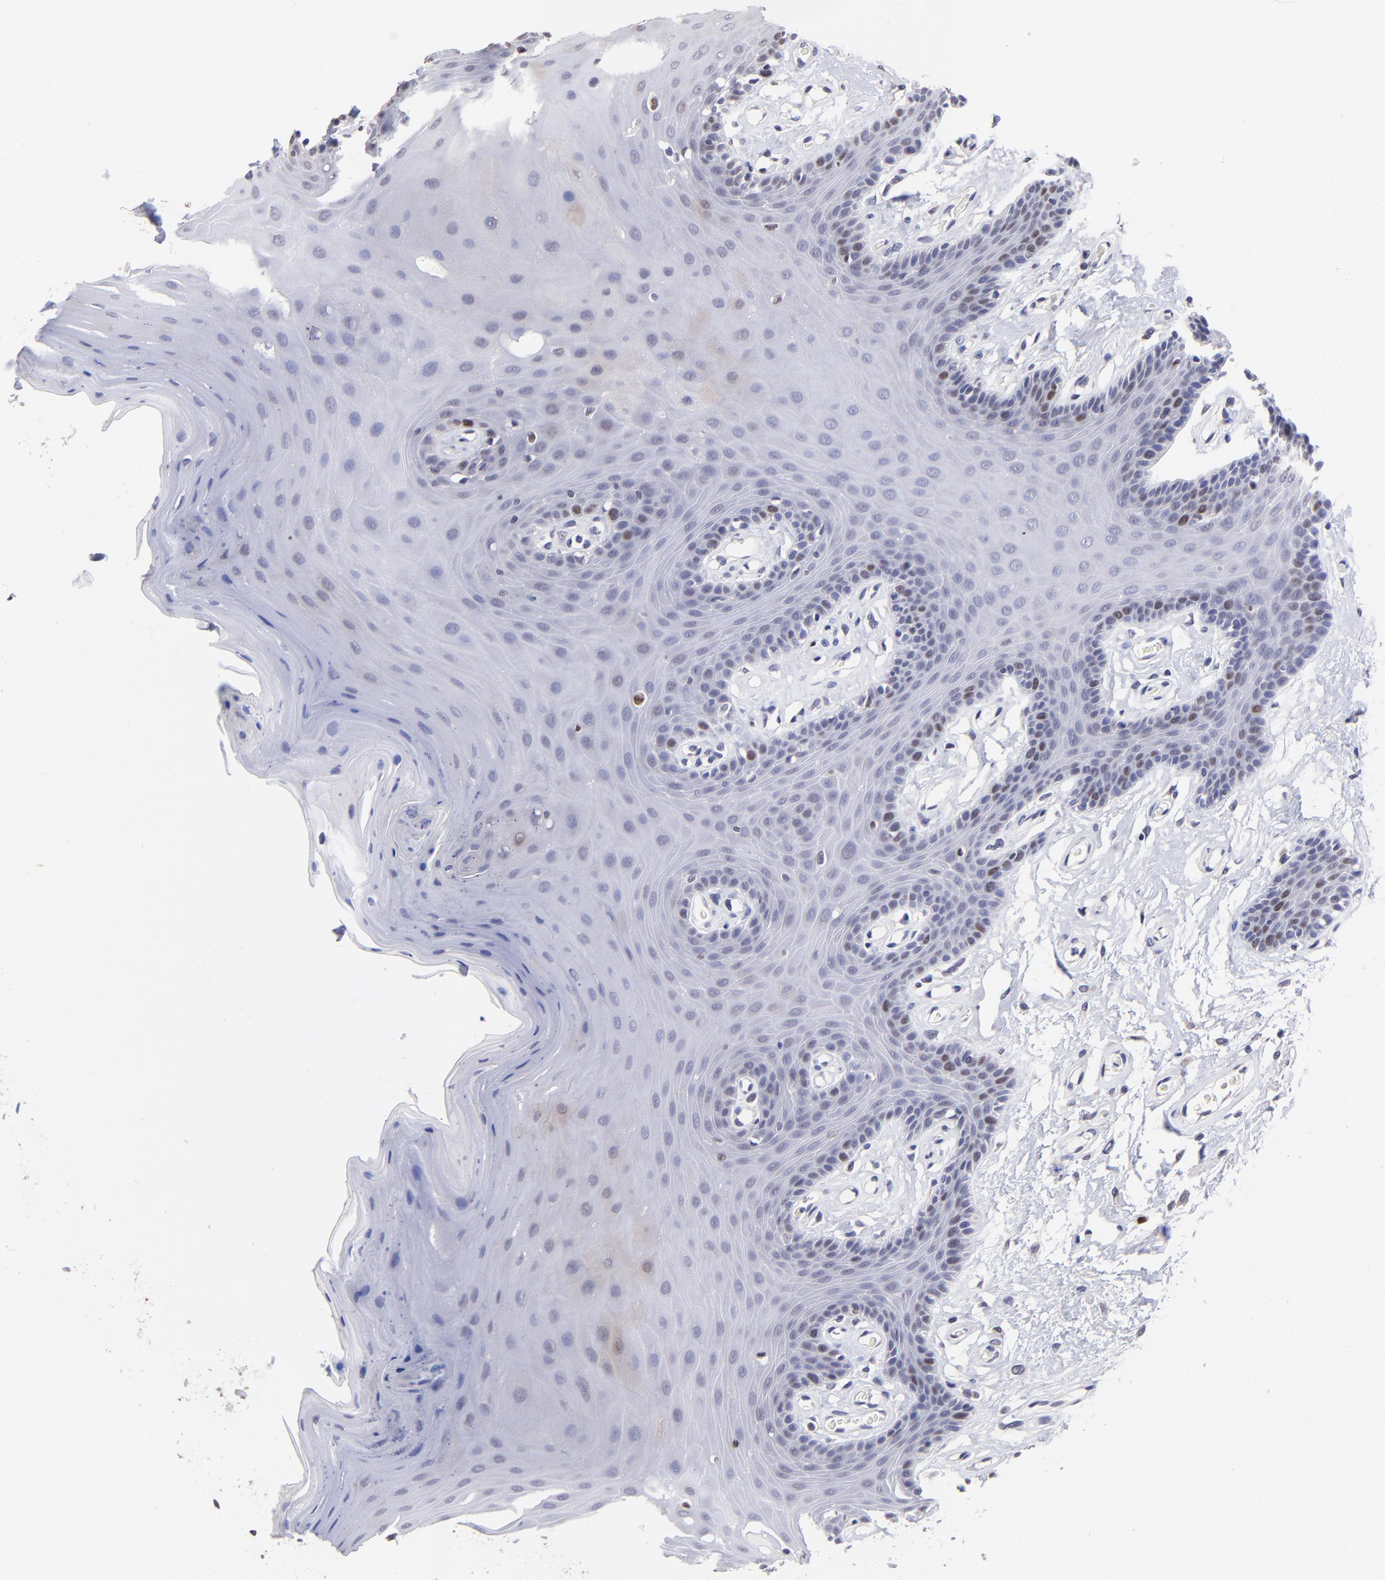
{"staining": {"intensity": "moderate", "quantity": "<25%", "location": "nuclear"}, "tissue": "oral mucosa", "cell_type": "Squamous epithelial cells", "image_type": "normal", "snomed": [{"axis": "morphology", "description": "Normal tissue, NOS"}, {"axis": "morphology", "description": "Squamous cell carcinoma, NOS"}, {"axis": "topography", "description": "Skeletal muscle"}, {"axis": "topography", "description": "Oral tissue"}, {"axis": "topography", "description": "Head-Neck"}], "caption": "Oral mucosa was stained to show a protein in brown. There is low levels of moderate nuclear expression in approximately <25% of squamous epithelial cells.", "gene": "DNMT1", "patient": {"sex": "male", "age": 71}}